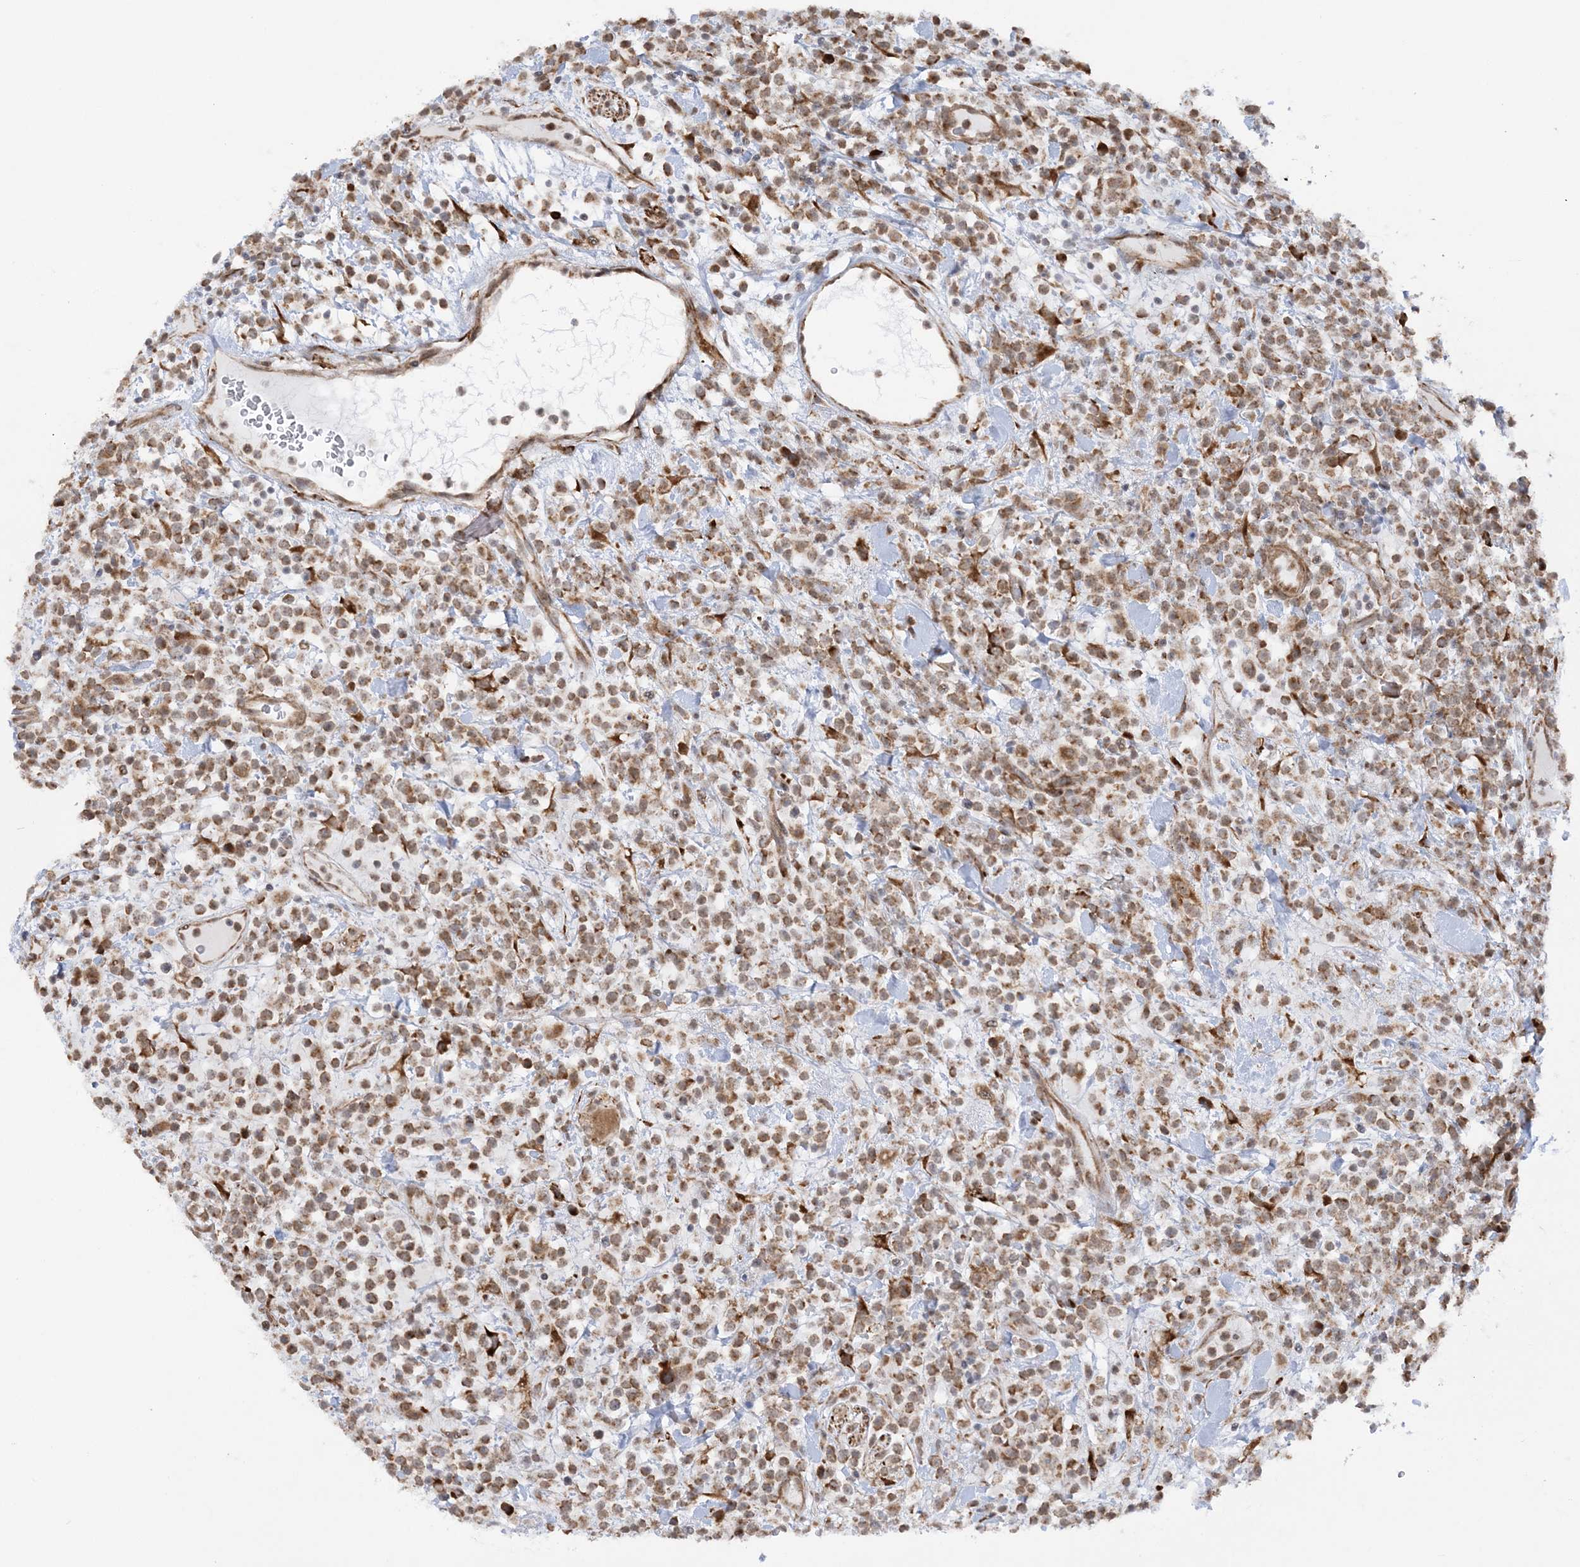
{"staining": {"intensity": "moderate", "quantity": ">75%", "location": "cytoplasmic/membranous"}, "tissue": "lymphoma", "cell_type": "Tumor cells", "image_type": "cancer", "snomed": [{"axis": "morphology", "description": "Malignant lymphoma, non-Hodgkin's type, High grade"}, {"axis": "topography", "description": "Colon"}], "caption": "Protein analysis of lymphoma tissue exhibits moderate cytoplasmic/membranous positivity in approximately >75% of tumor cells.", "gene": "MRPL47", "patient": {"sex": "female", "age": 53}}